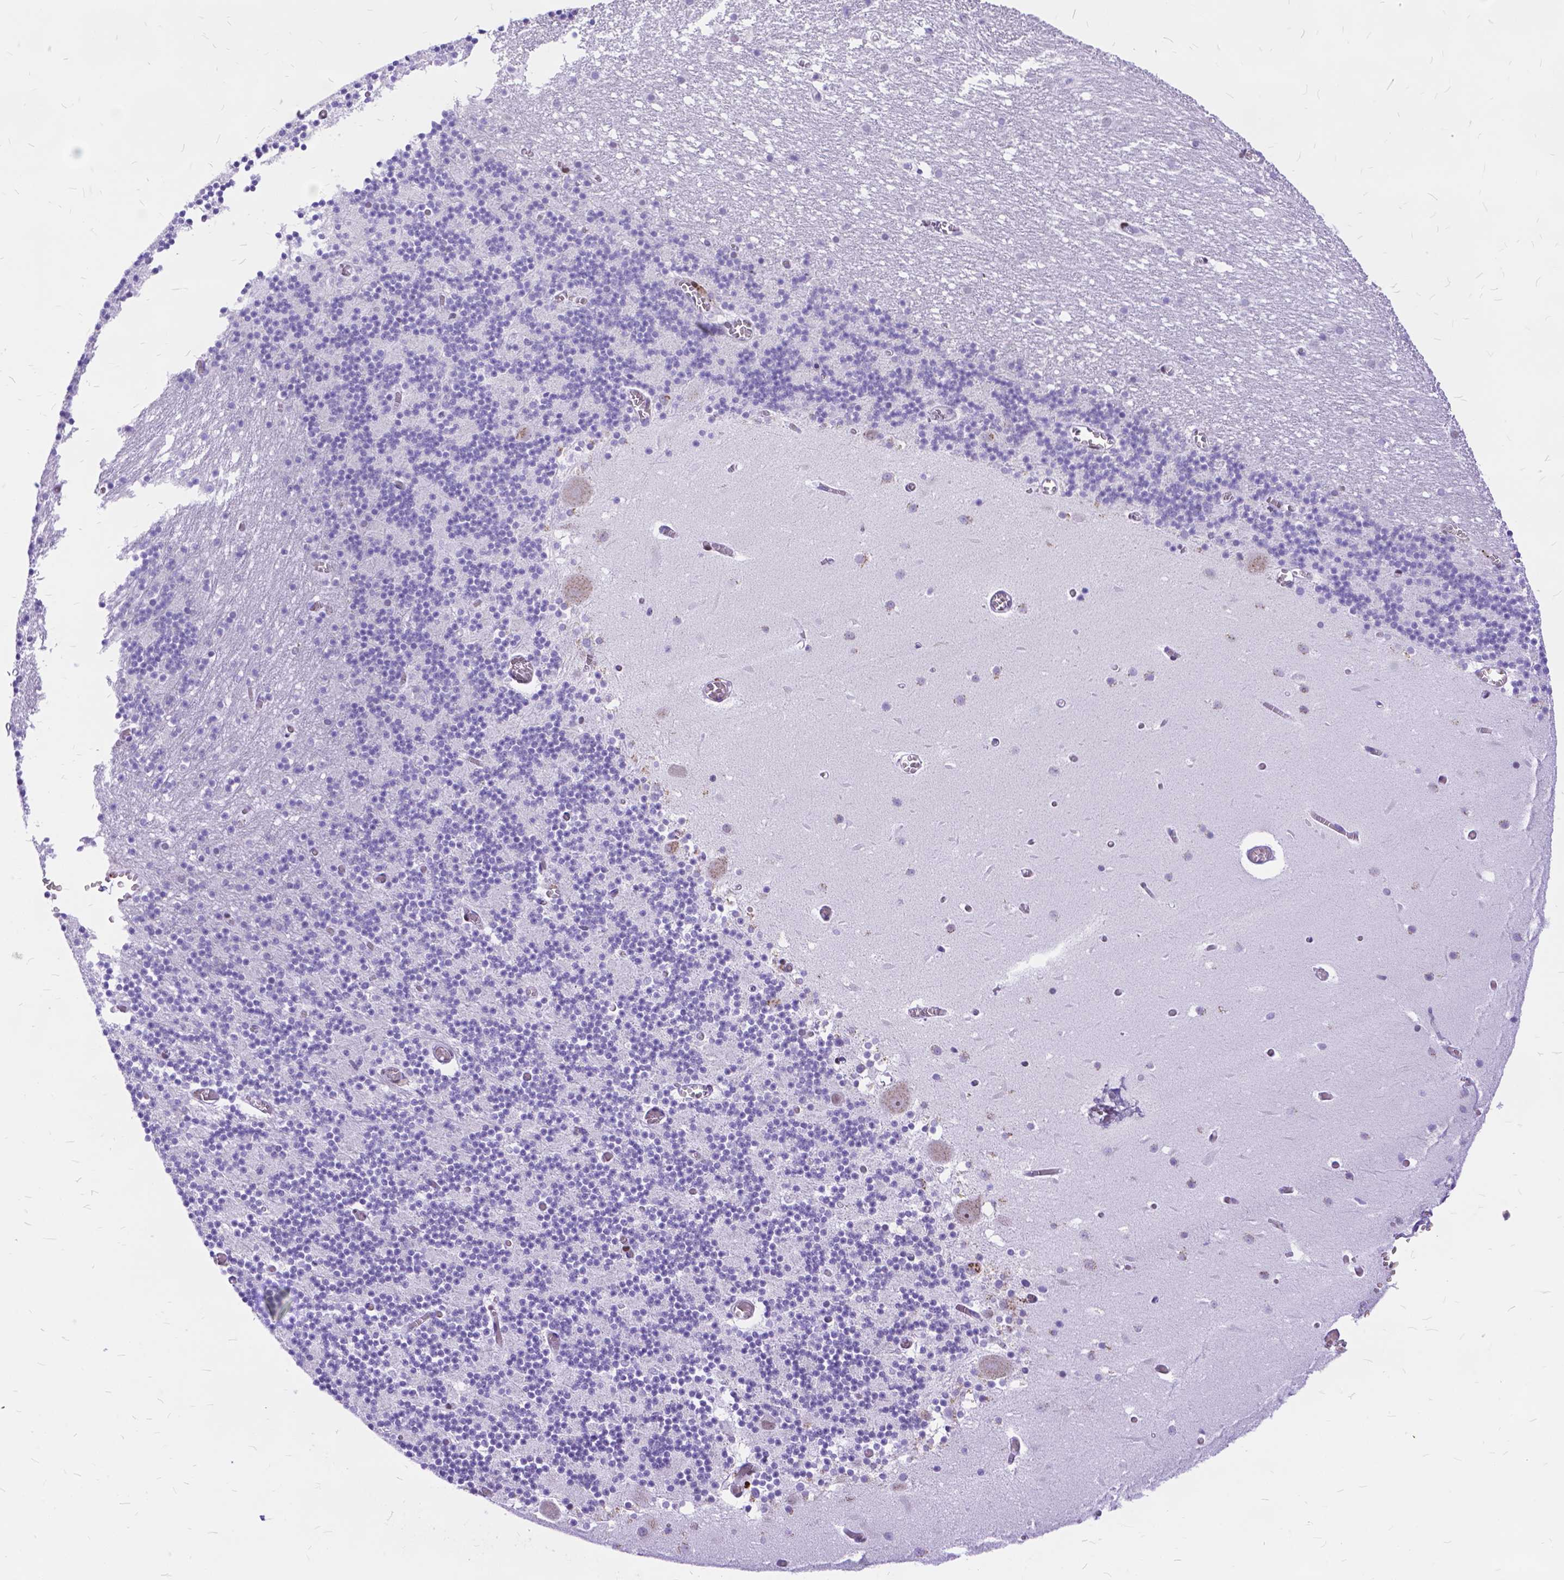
{"staining": {"intensity": "negative", "quantity": "none", "location": "none"}, "tissue": "cerebellum", "cell_type": "Cells in granular layer", "image_type": "normal", "snomed": [{"axis": "morphology", "description": "Normal tissue, NOS"}, {"axis": "topography", "description": "Cerebellum"}], "caption": "High magnification brightfield microscopy of benign cerebellum stained with DAB (3,3'-diaminobenzidine) (brown) and counterstained with hematoxylin (blue): cells in granular layer show no significant staining.", "gene": "FAM124B", "patient": {"sex": "female", "age": 28}}